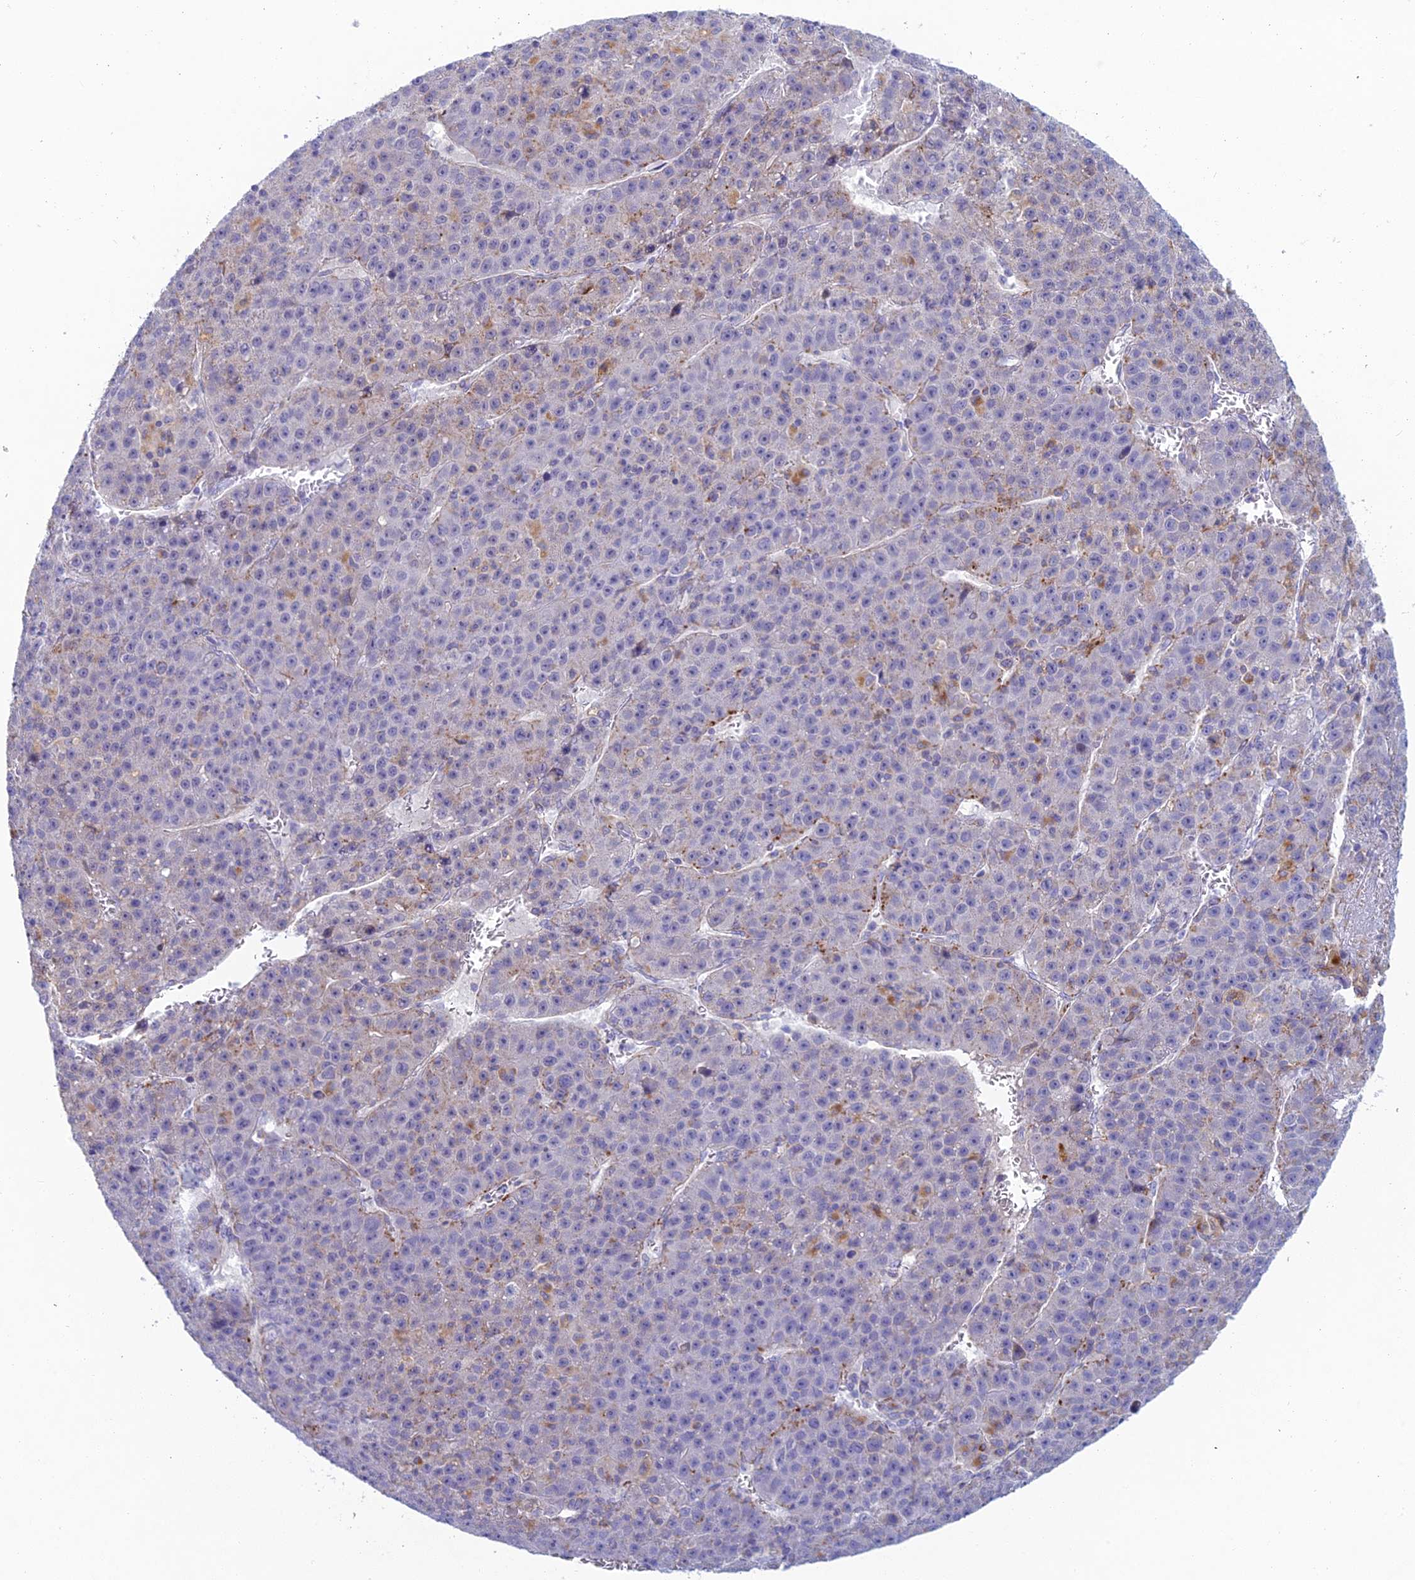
{"staining": {"intensity": "negative", "quantity": "none", "location": "none"}, "tissue": "liver cancer", "cell_type": "Tumor cells", "image_type": "cancer", "snomed": [{"axis": "morphology", "description": "Carcinoma, Hepatocellular, NOS"}, {"axis": "topography", "description": "Liver"}], "caption": "Human liver hepatocellular carcinoma stained for a protein using IHC shows no positivity in tumor cells.", "gene": "FERD3L", "patient": {"sex": "female", "age": 53}}